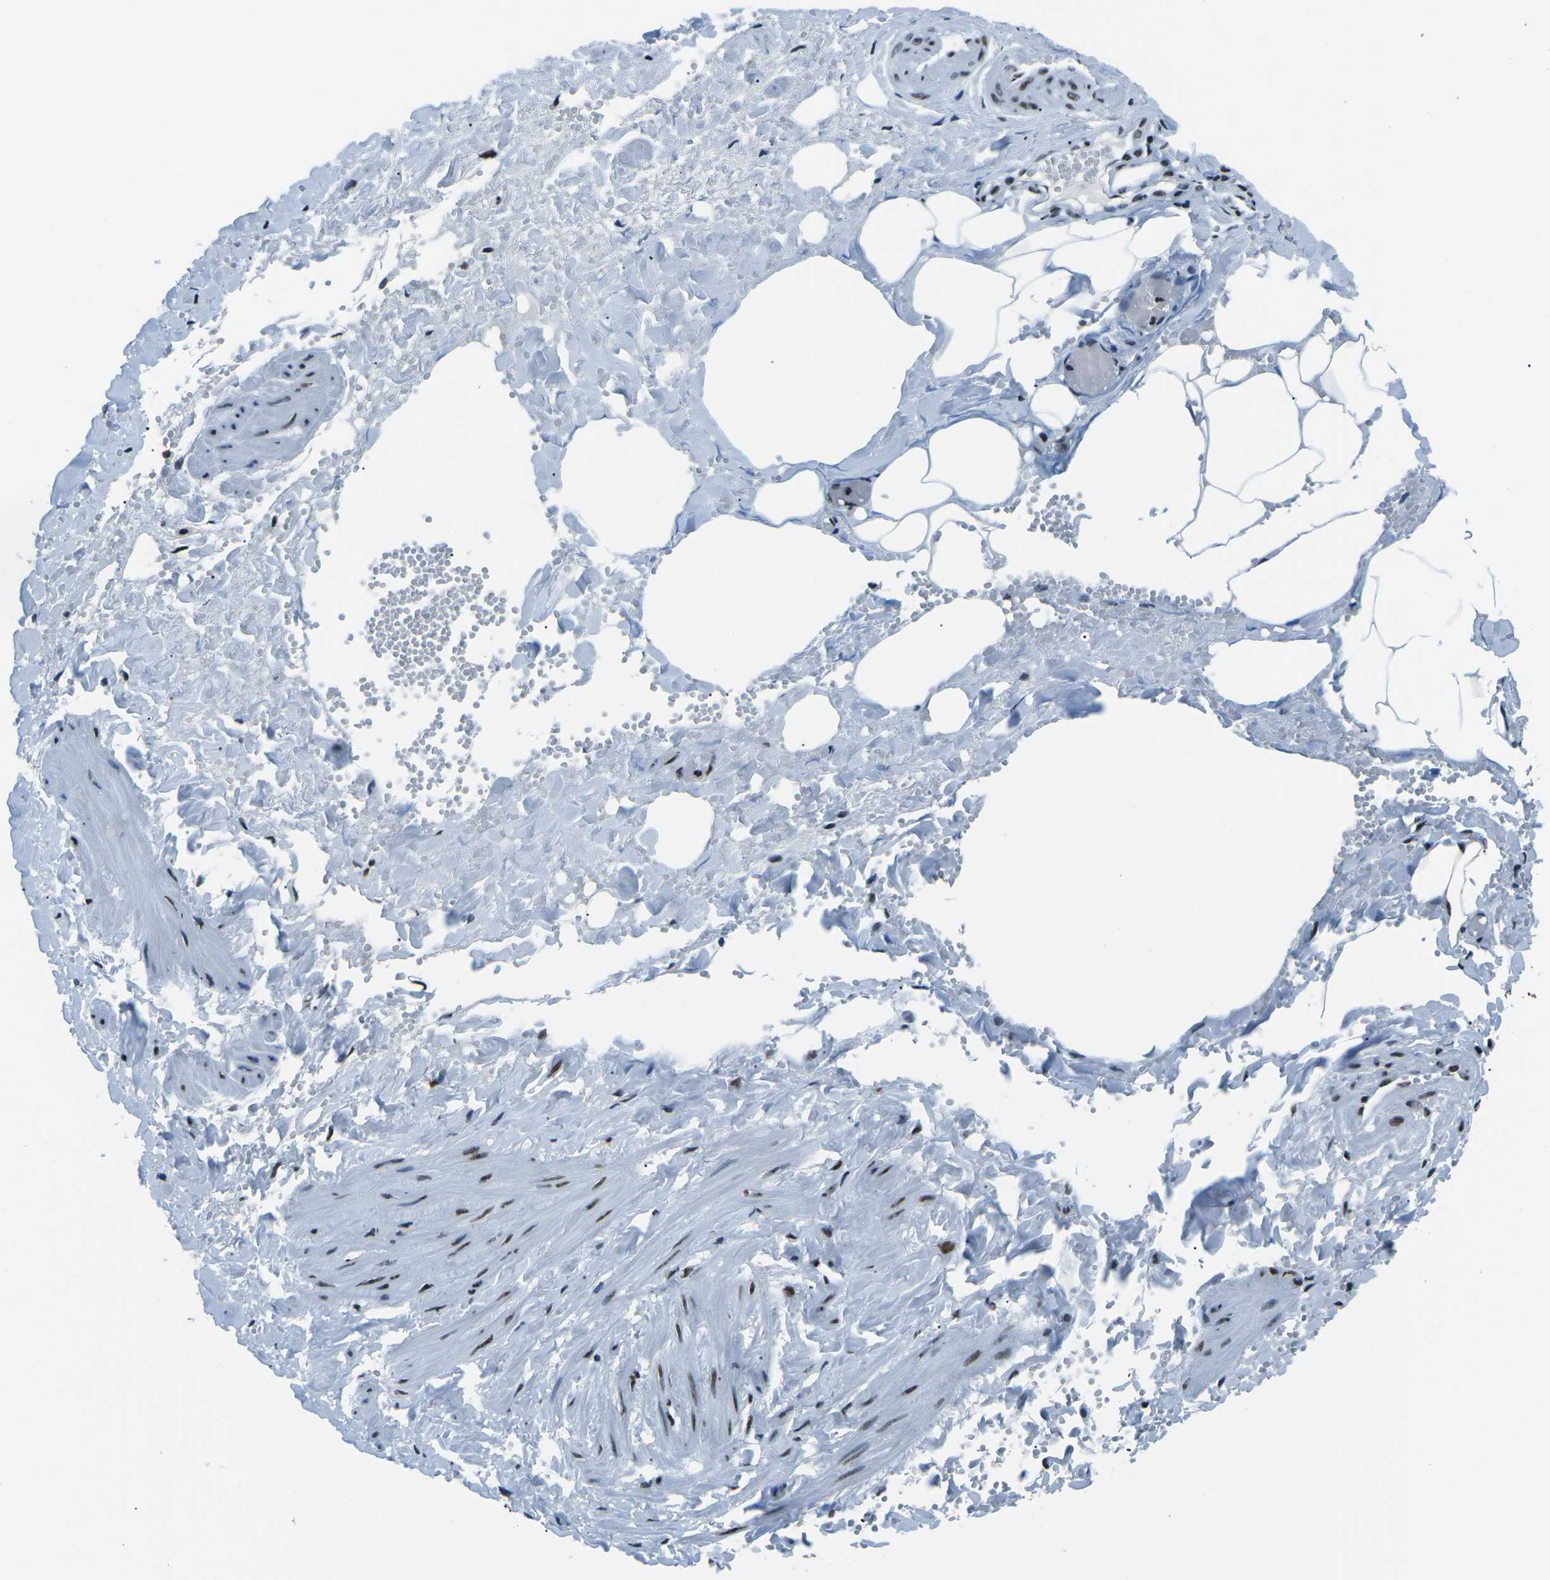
{"staining": {"intensity": "moderate", "quantity": ">75%", "location": "nuclear"}, "tissue": "adipose tissue", "cell_type": "Adipocytes", "image_type": "normal", "snomed": [{"axis": "morphology", "description": "Normal tissue, NOS"}, {"axis": "topography", "description": "Soft tissue"}, {"axis": "topography", "description": "Vascular tissue"}], "caption": "Immunohistochemical staining of normal human adipose tissue demonstrates >75% levels of moderate nuclear protein expression in approximately >75% of adipocytes. (Stains: DAB (3,3'-diaminobenzidine) in brown, nuclei in blue, Microscopy: brightfield microscopy at high magnification).", "gene": "HNRNPL", "patient": {"sex": "female", "age": 35}}